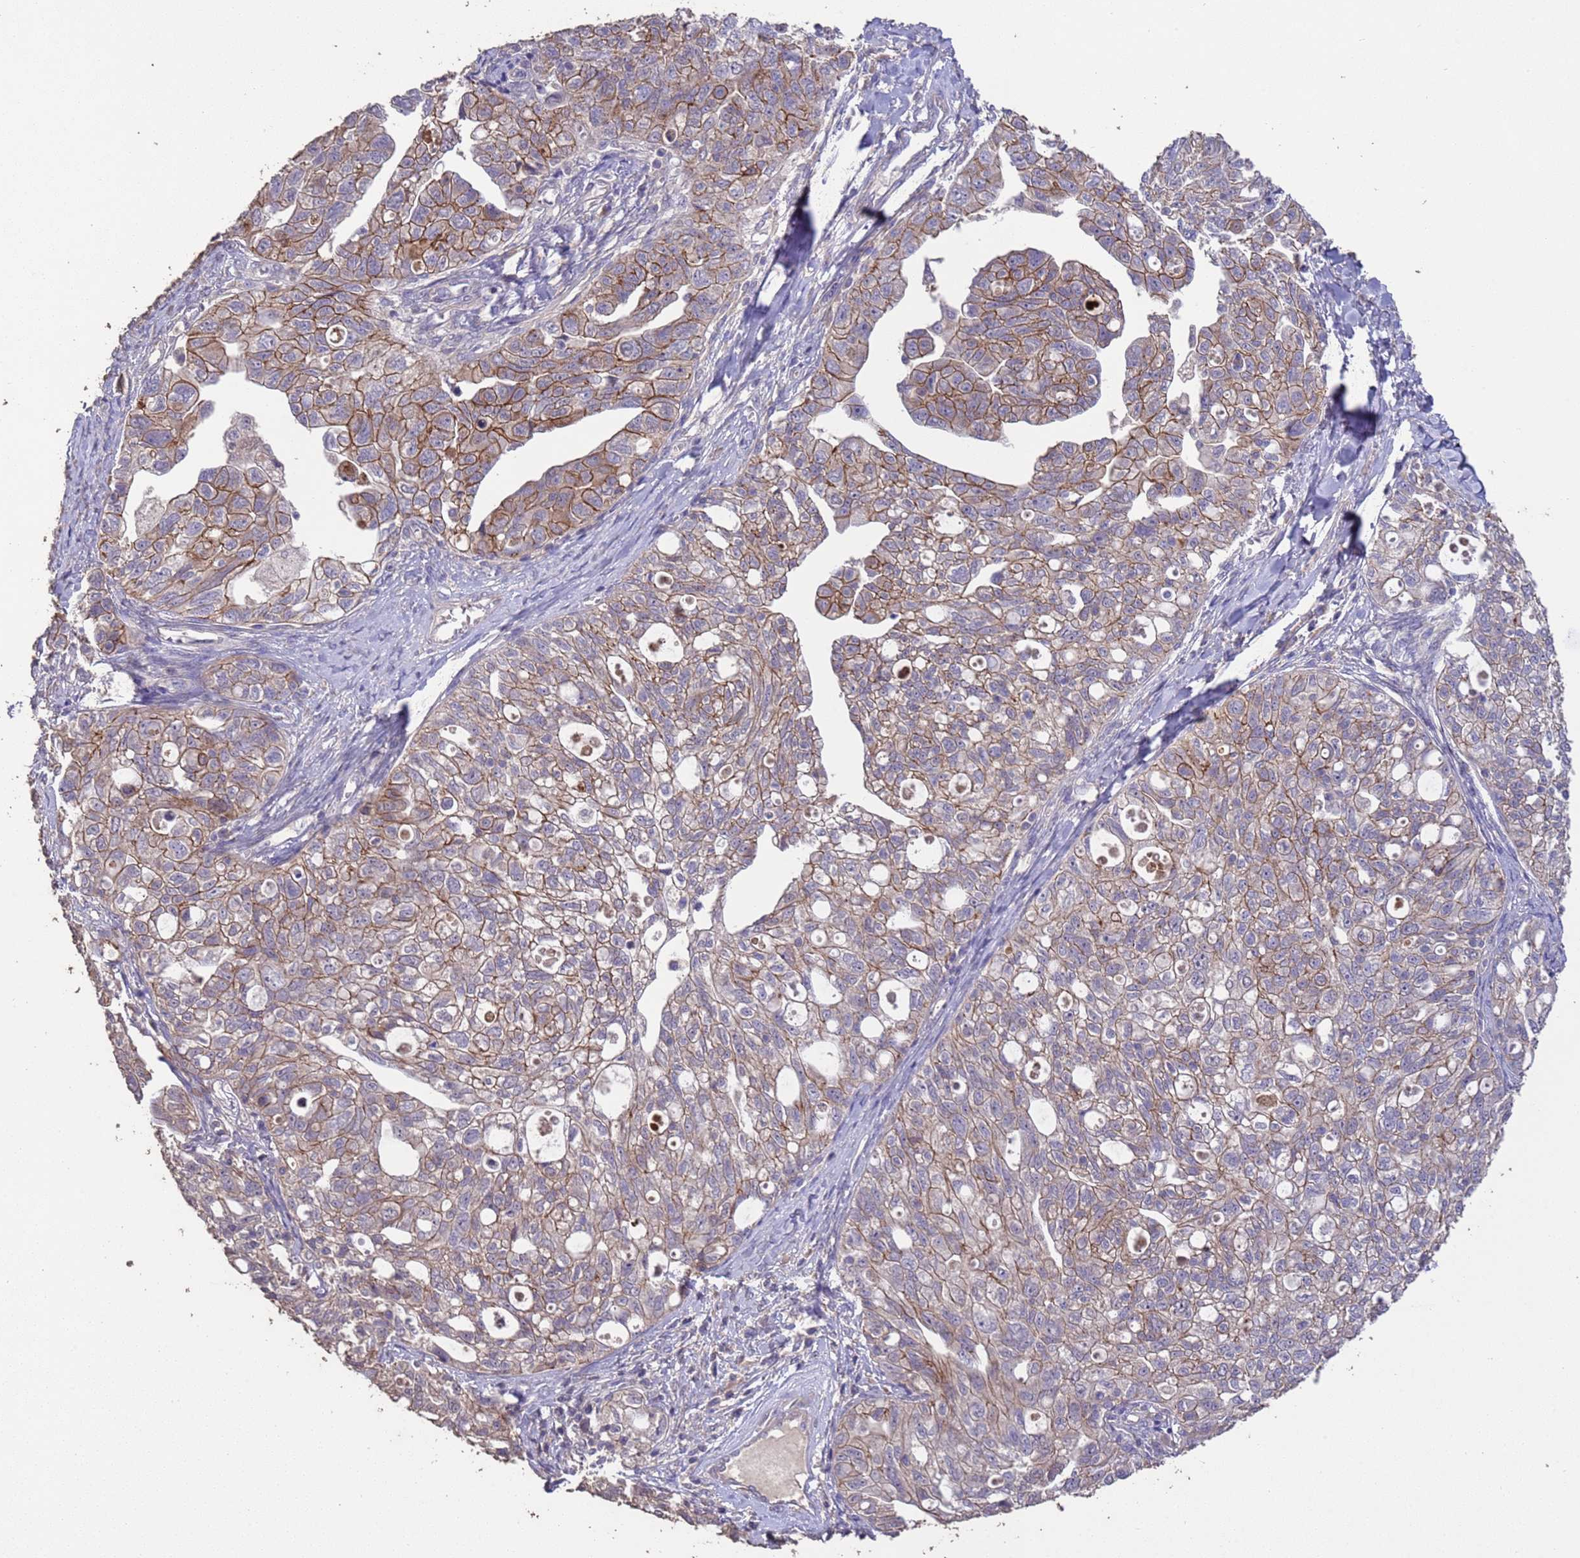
{"staining": {"intensity": "moderate", "quantity": ">75%", "location": "cytoplasmic/membranous"}, "tissue": "ovarian cancer", "cell_type": "Tumor cells", "image_type": "cancer", "snomed": [{"axis": "morphology", "description": "Carcinoma, NOS"}, {"axis": "morphology", "description": "Cystadenocarcinoma, serous, NOS"}, {"axis": "topography", "description": "Ovary"}], "caption": "Tumor cells demonstrate moderate cytoplasmic/membranous expression in approximately >75% of cells in serous cystadenocarcinoma (ovarian). (Brightfield microscopy of DAB IHC at high magnification).", "gene": "SLC9B2", "patient": {"sex": "female", "age": 69}}